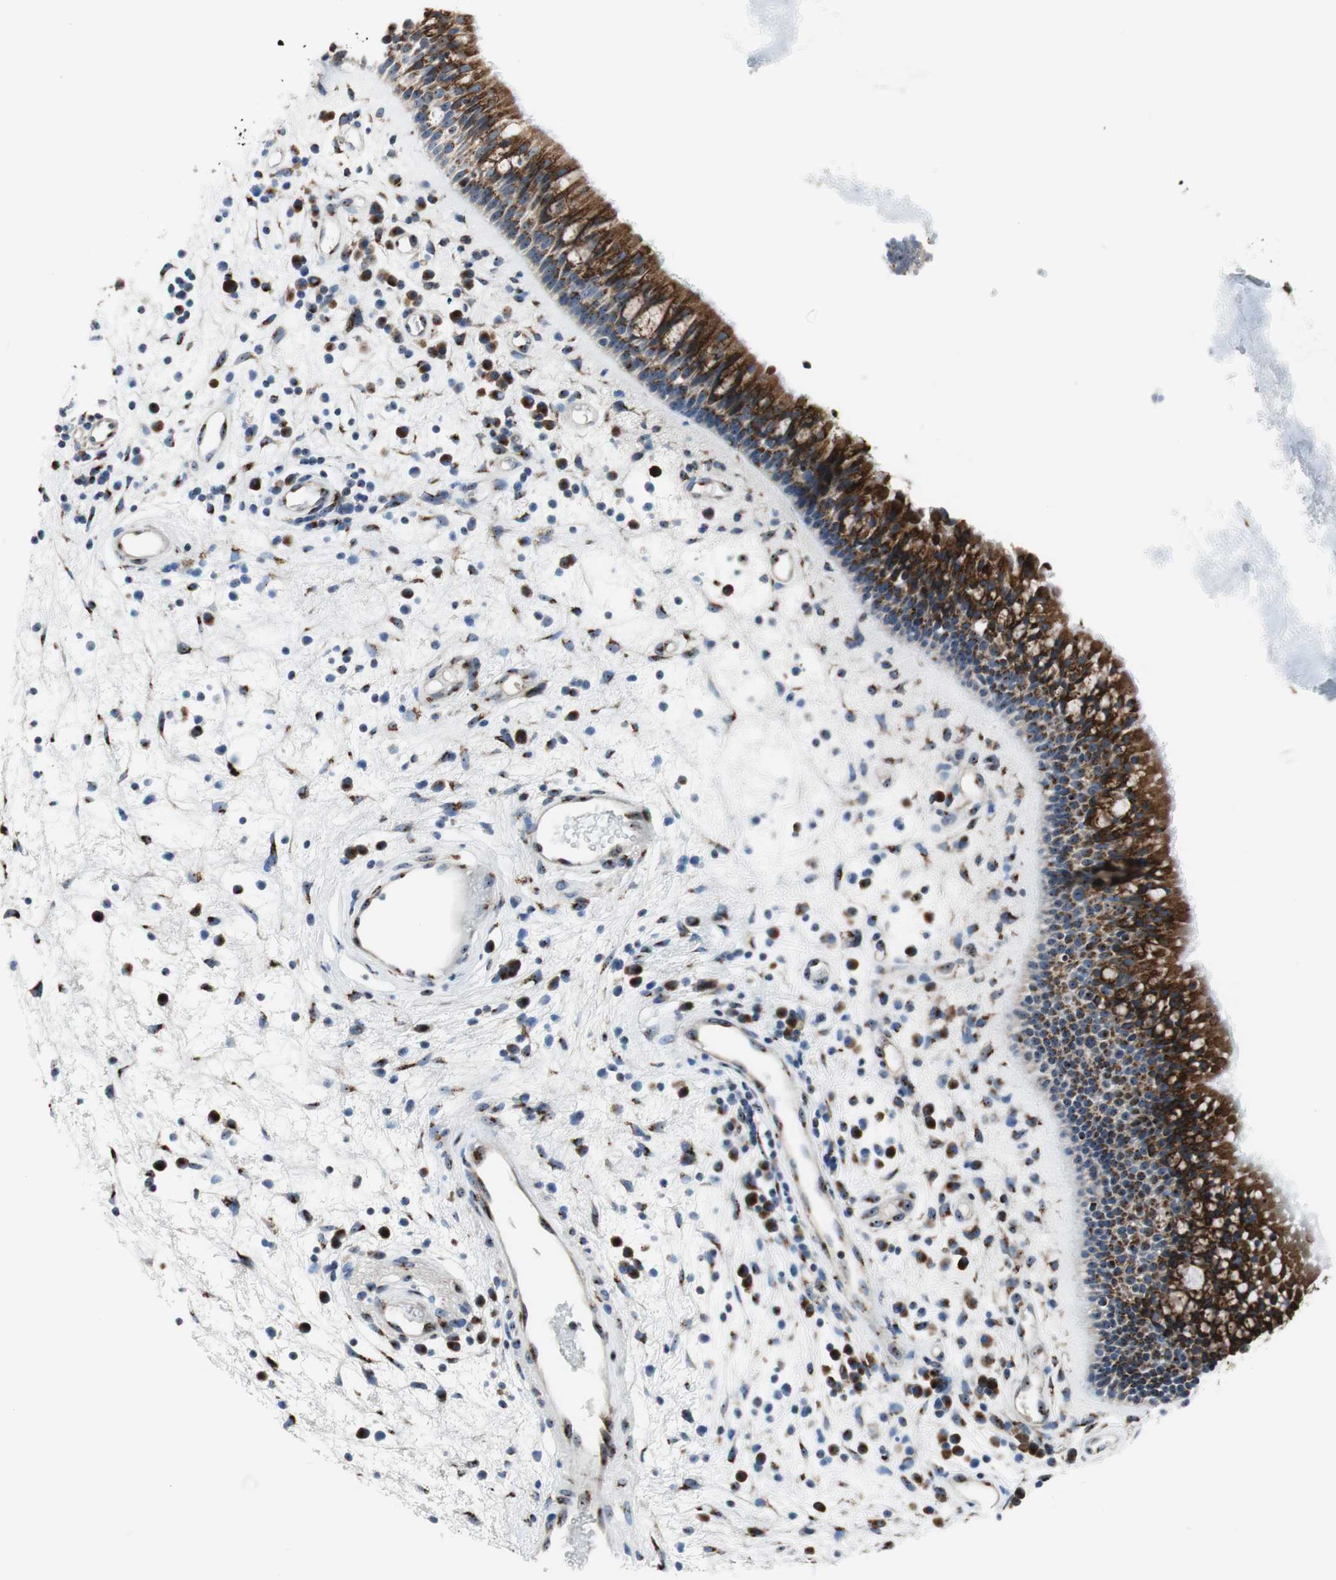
{"staining": {"intensity": "strong", "quantity": ">75%", "location": "cytoplasmic/membranous"}, "tissue": "nasopharynx", "cell_type": "Respiratory epithelial cells", "image_type": "normal", "snomed": [{"axis": "morphology", "description": "Normal tissue, NOS"}, {"axis": "morphology", "description": "Inflammation, NOS"}, {"axis": "topography", "description": "Nasopharynx"}], "caption": "Immunohistochemical staining of unremarkable nasopharynx exhibits high levels of strong cytoplasmic/membranous positivity in about >75% of respiratory epithelial cells. Nuclei are stained in blue.", "gene": "TMED7", "patient": {"sex": "male", "age": 48}}